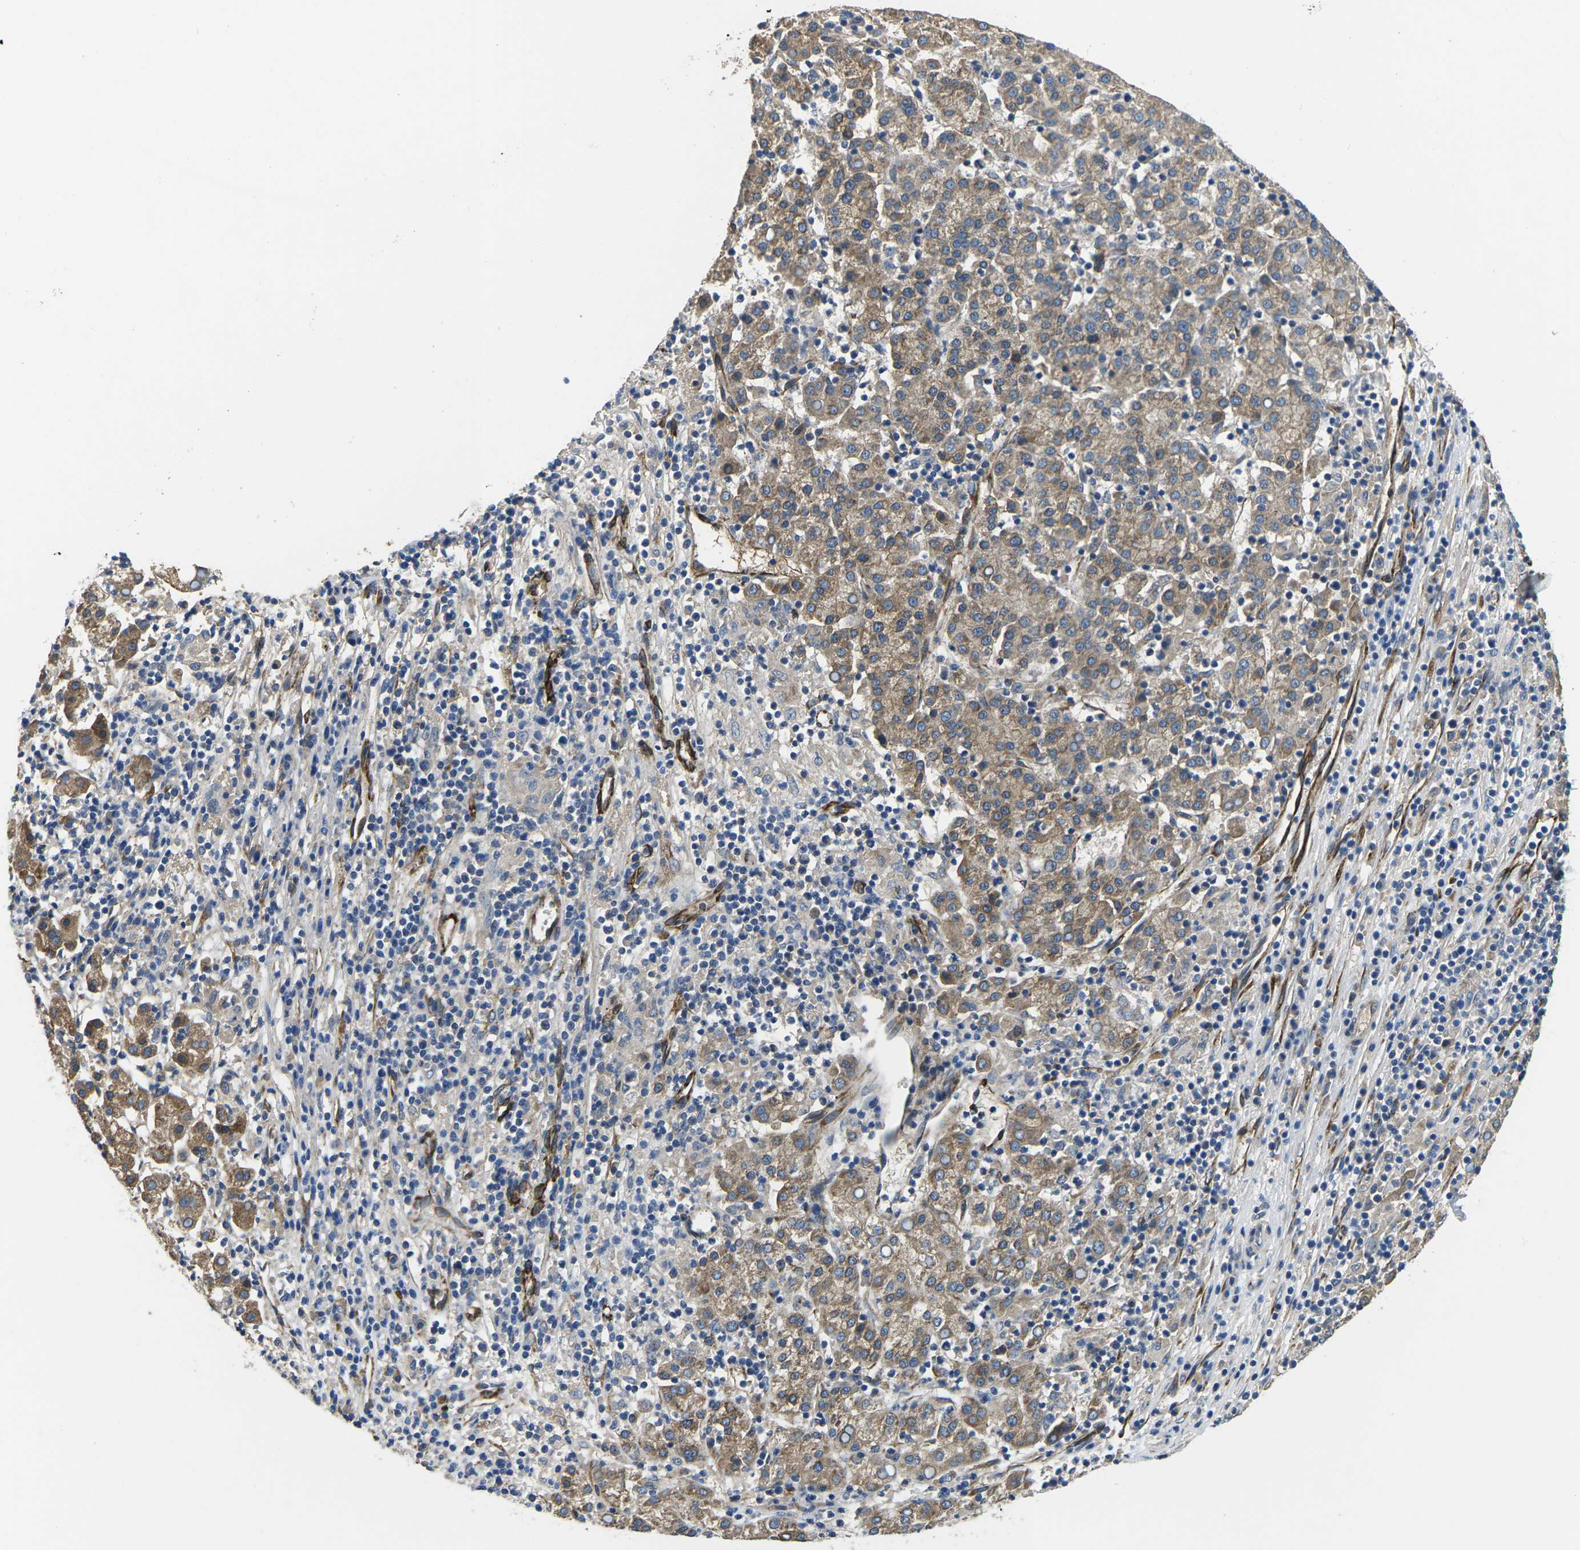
{"staining": {"intensity": "moderate", "quantity": ">75%", "location": "cytoplasmic/membranous"}, "tissue": "liver cancer", "cell_type": "Tumor cells", "image_type": "cancer", "snomed": [{"axis": "morphology", "description": "Carcinoma, Hepatocellular, NOS"}, {"axis": "topography", "description": "Liver"}], "caption": "Liver cancer stained for a protein (brown) reveals moderate cytoplasmic/membranous positive staining in approximately >75% of tumor cells.", "gene": "PDZD8", "patient": {"sex": "female", "age": 58}}